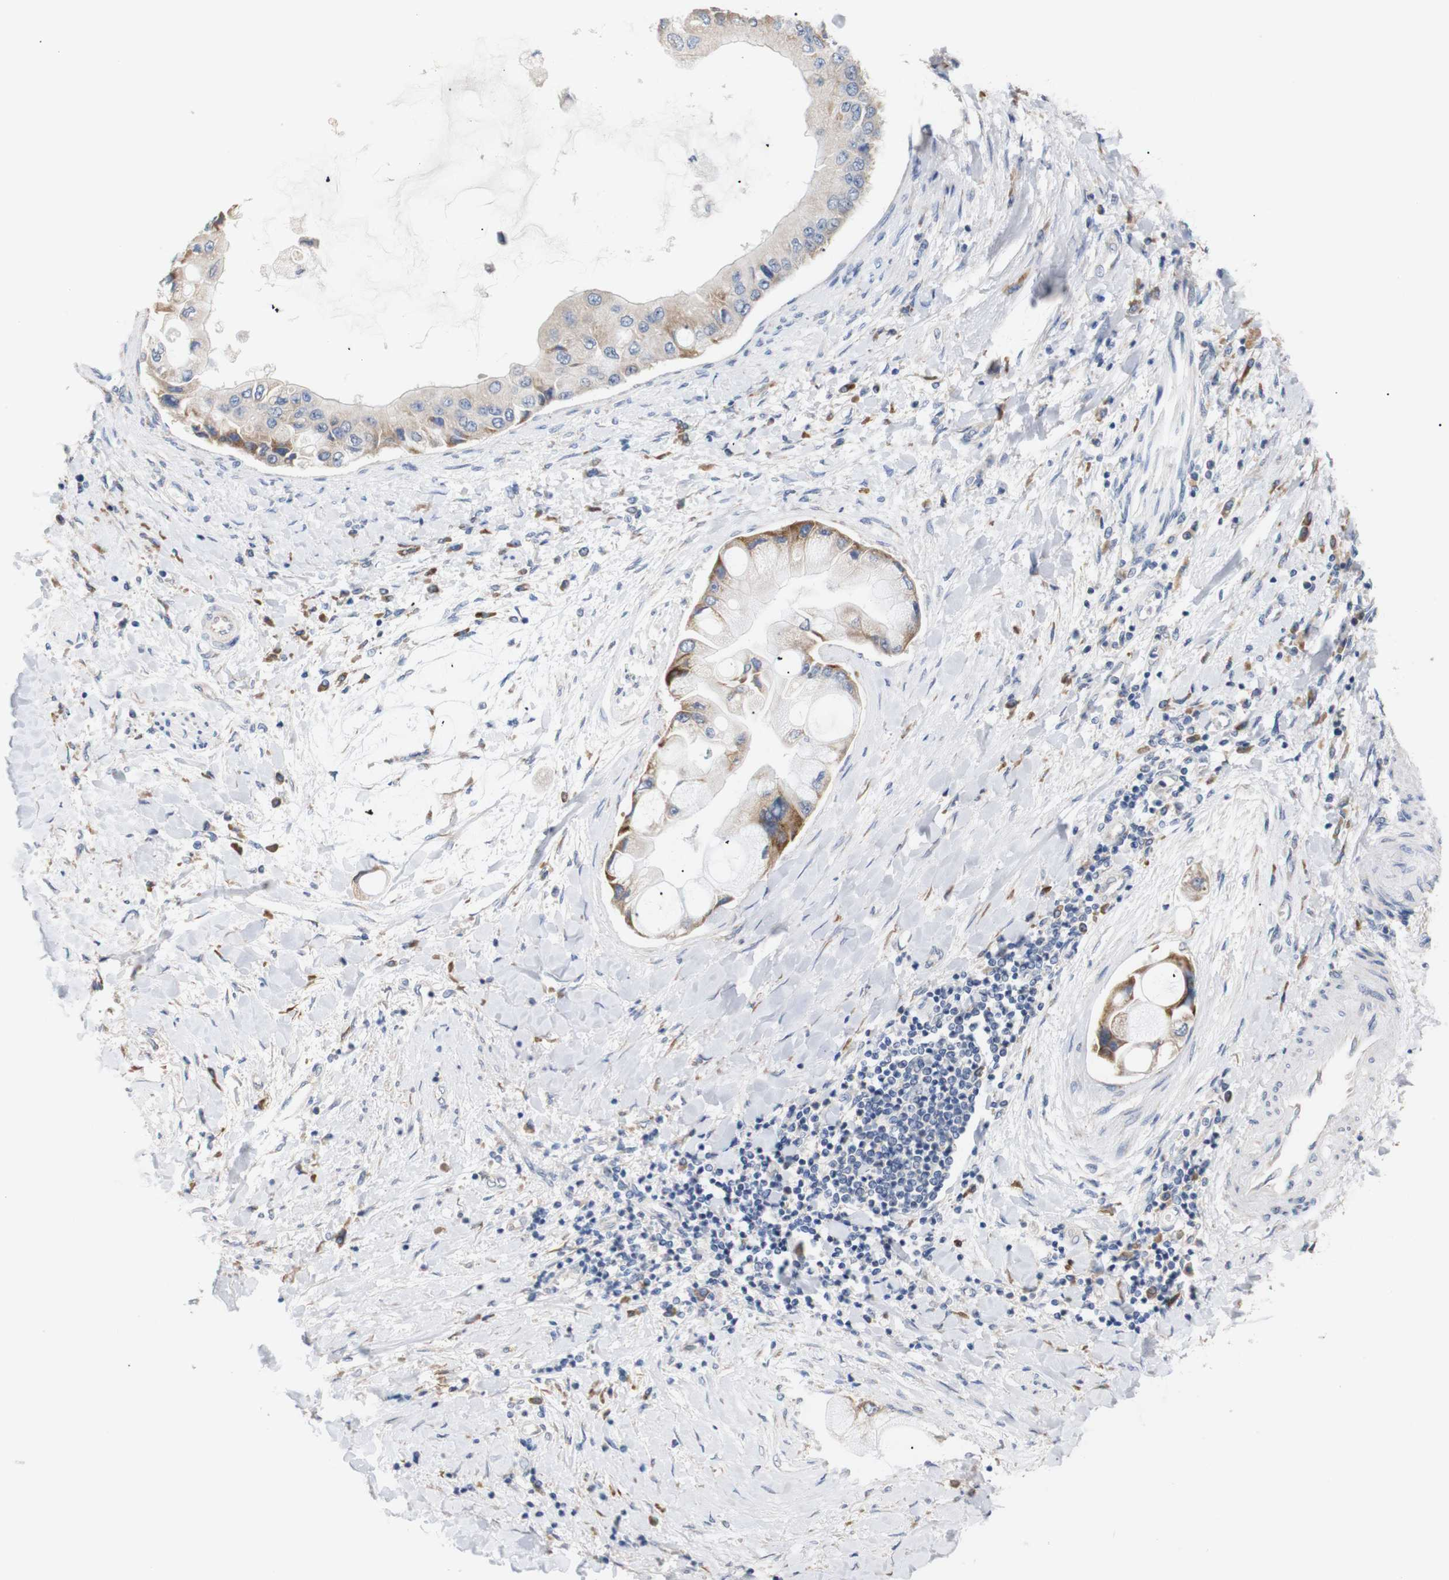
{"staining": {"intensity": "moderate", "quantity": "25%-75%", "location": "cytoplasmic/membranous"}, "tissue": "liver cancer", "cell_type": "Tumor cells", "image_type": "cancer", "snomed": [{"axis": "morphology", "description": "Cholangiocarcinoma"}, {"axis": "topography", "description": "Liver"}], "caption": "Immunohistochemical staining of liver cancer (cholangiocarcinoma) shows medium levels of moderate cytoplasmic/membranous protein staining in about 25%-75% of tumor cells.", "gene": "TRIM5", "patient": {"sex": "male", "age": 50}}